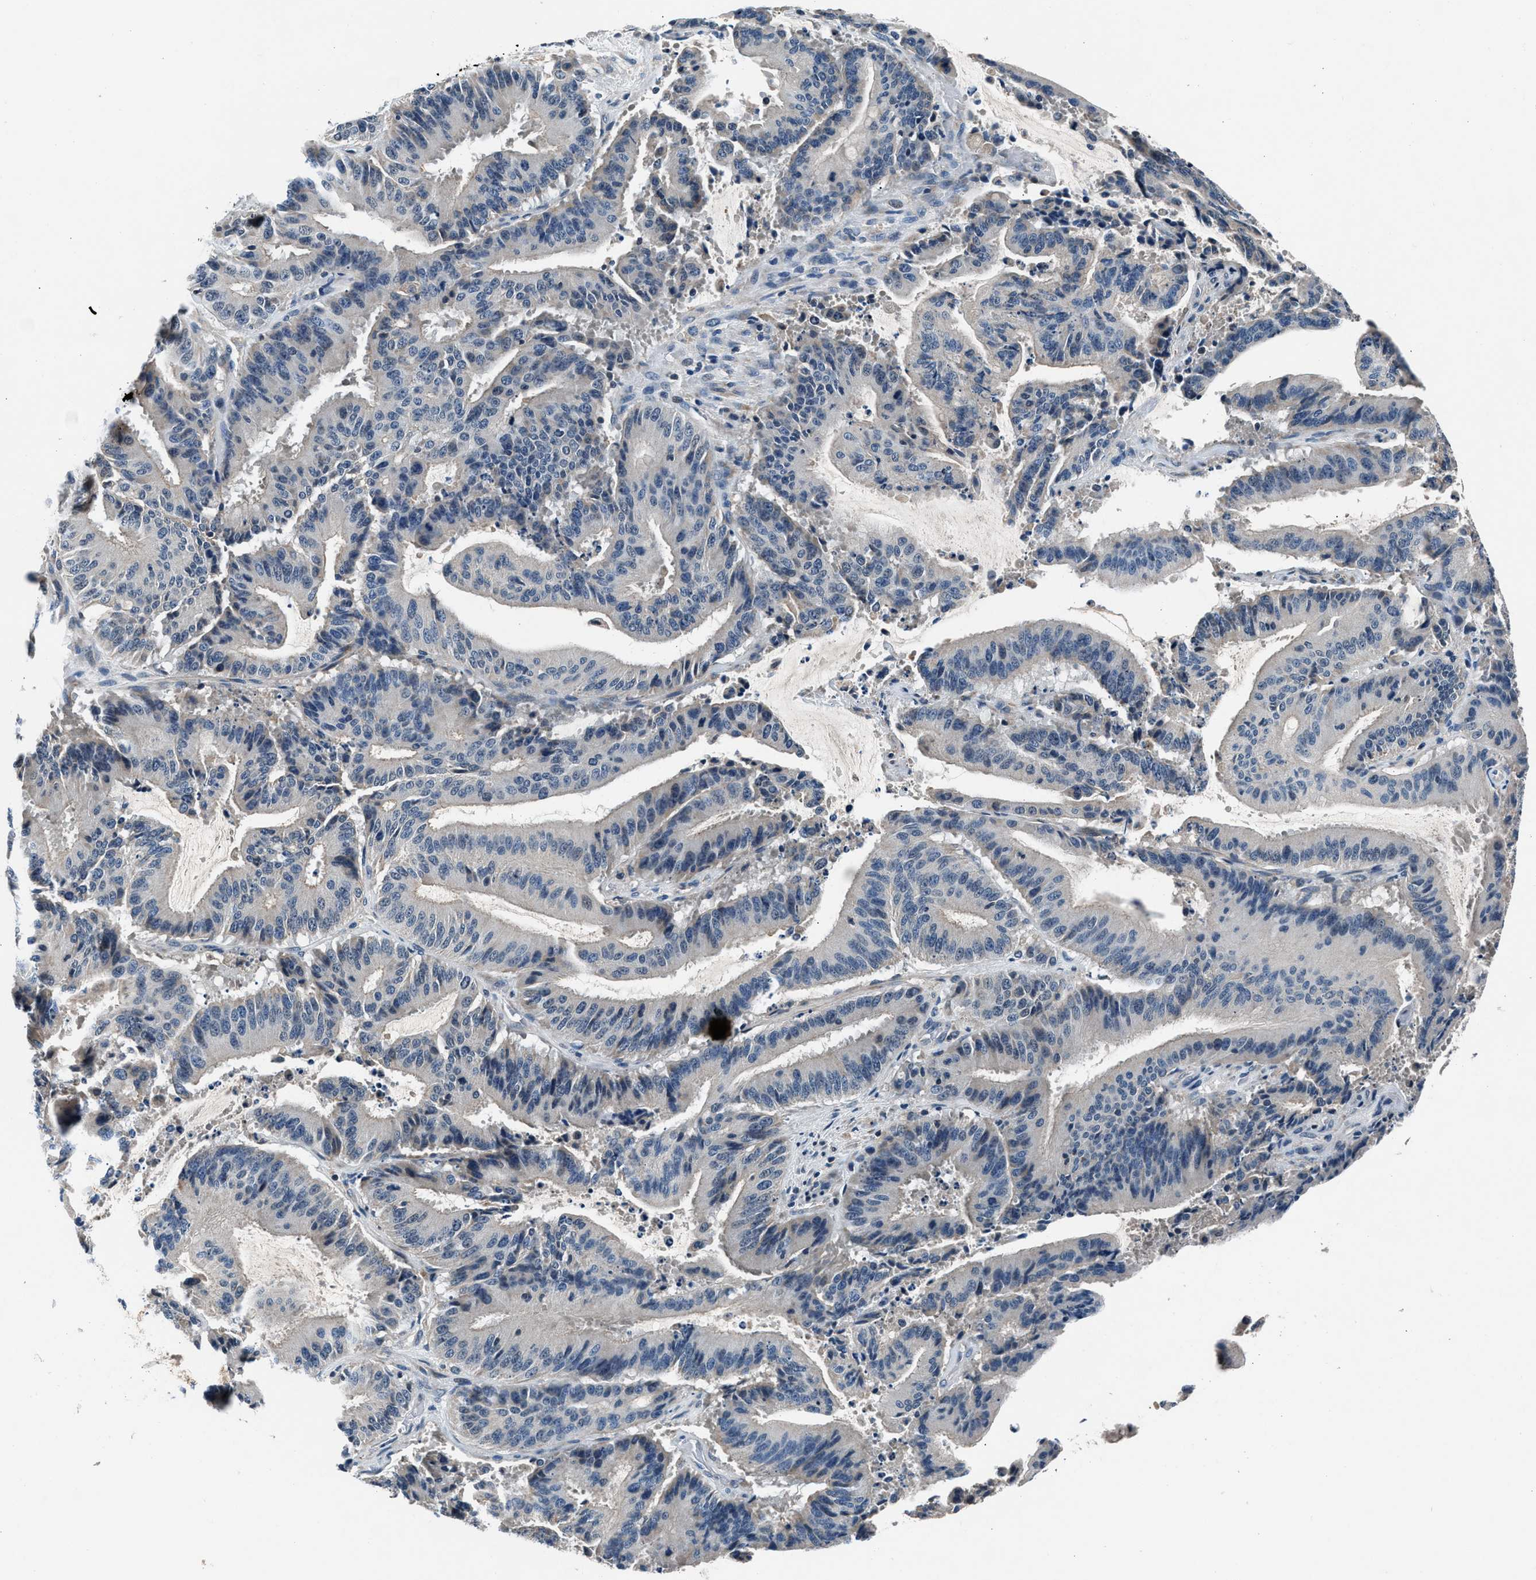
{"staining": {"intensity": "negative", "quantity": "none", "location": "none"}, "tissue": "liver cancer", "cell_type": "Tumor cells", "image_type": "cancer", "snomed": [{"axis": "morphology", "description": "Normal tissue, NOS"}, {"axis": "morphology", "description": "Cholangiocarcinoma"}, {"axis": "topography", "description": "Liver"}, {"axis": "topography", "description": "Peripheral nerve tissue"}], "caption": "There is no significant staining in tumor cells of liver cancer.", "gene": "DENND6B", "patient": {"sex": "female", "age": 73}}